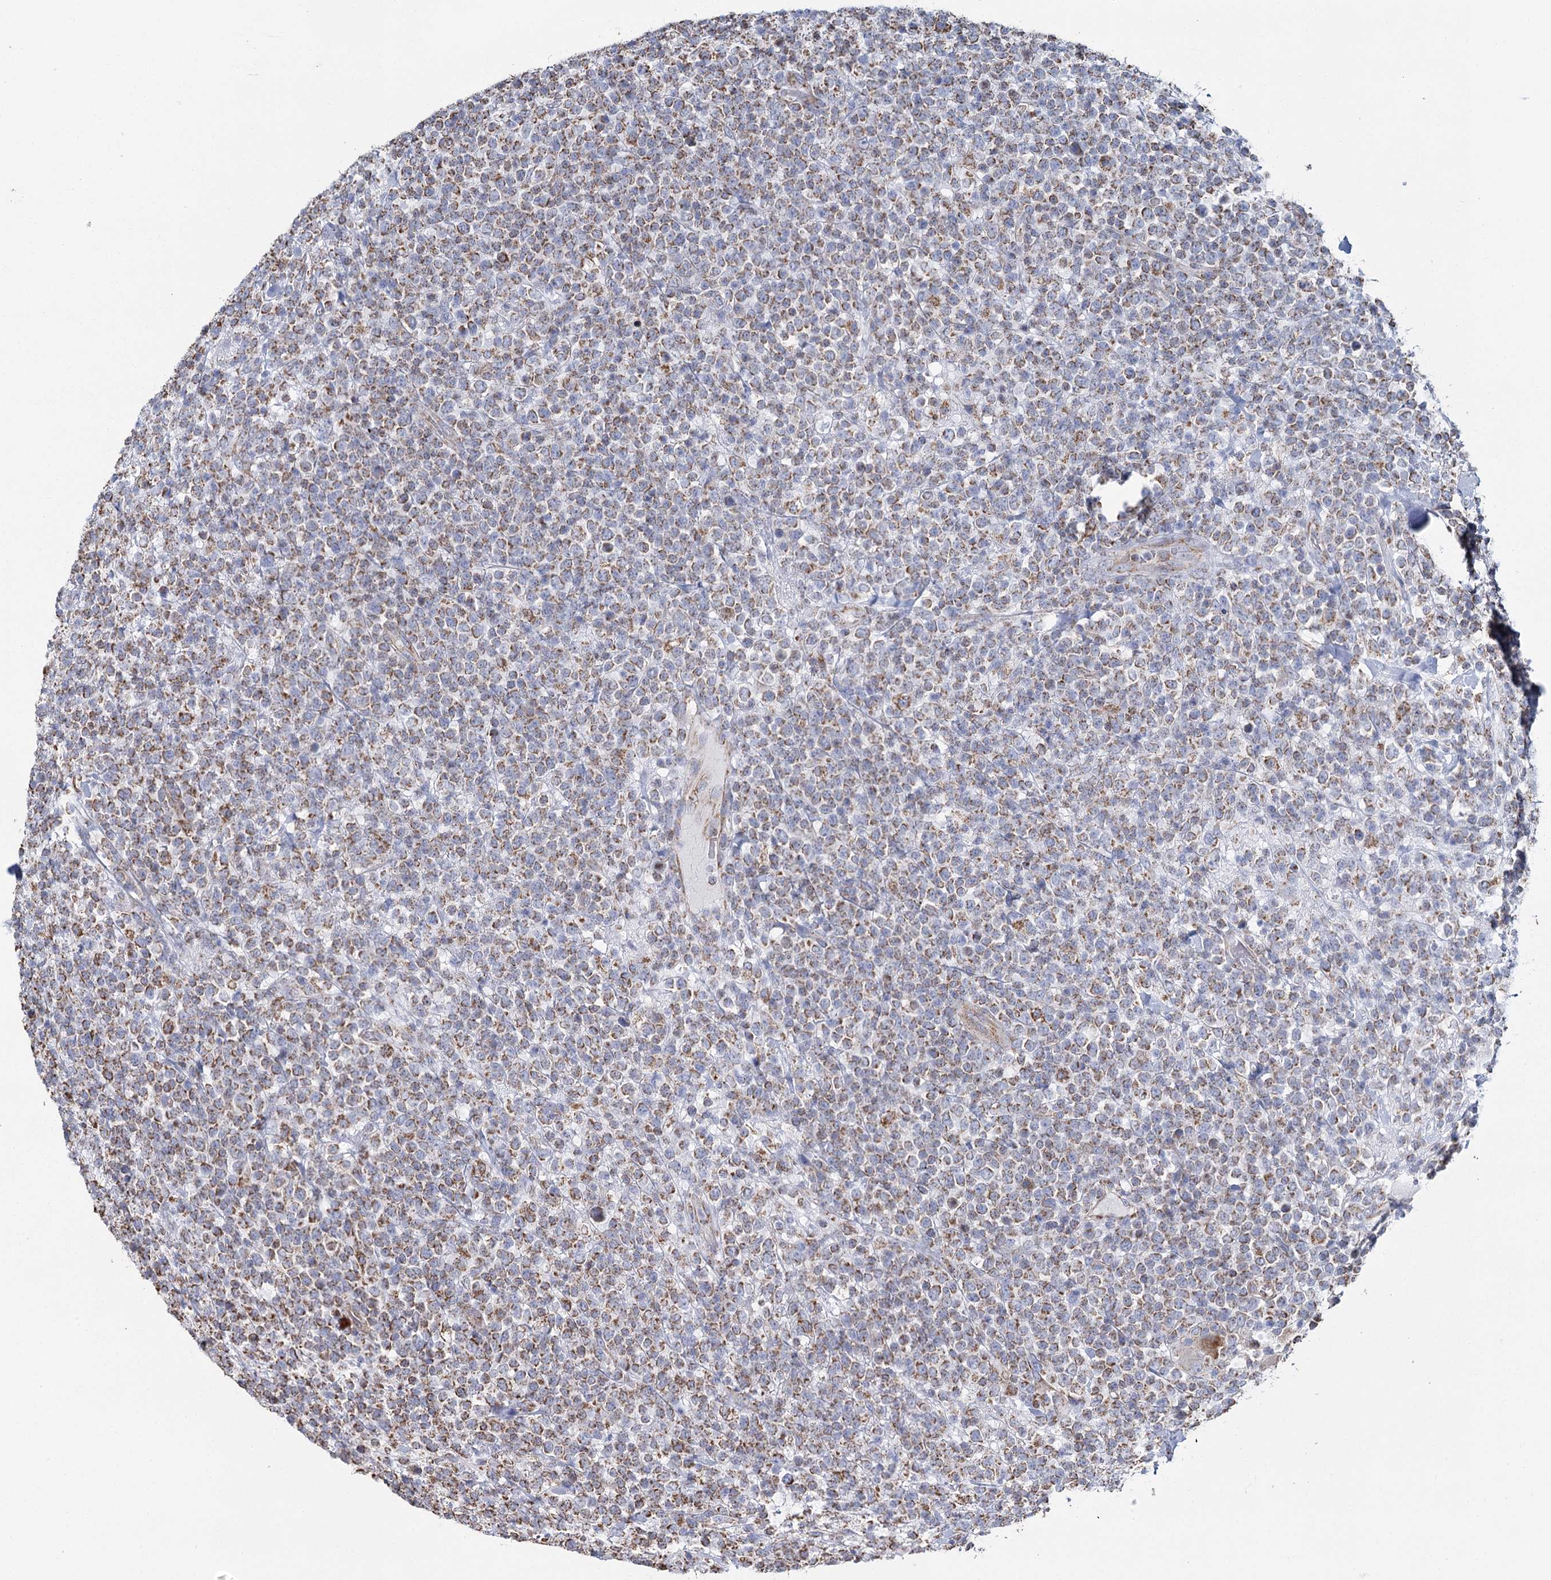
{"staining": {"intensity": "moderate", "quantity": ">75%", "location": "cytoplasmic/membranous"}, "tissue": "lymphoma", "cell_type": "Tumor cells", "image_type": "cancer", "snomed": [{"axis": "morphology", "description": "Malignant lymphoma, non-Hodgkin's type, High grade"}, {"axis": "topography", "description": "Colon"}], "caption": "The image shows staining of malignant lymphoma, non-Hodgkin's type (high-grade), revealing moderate cytoplasmic/membranous protein positivity (brown color) within tumor cells.", "gene": "MRPL44", "patient": {"sex": "female", "age": 53}}